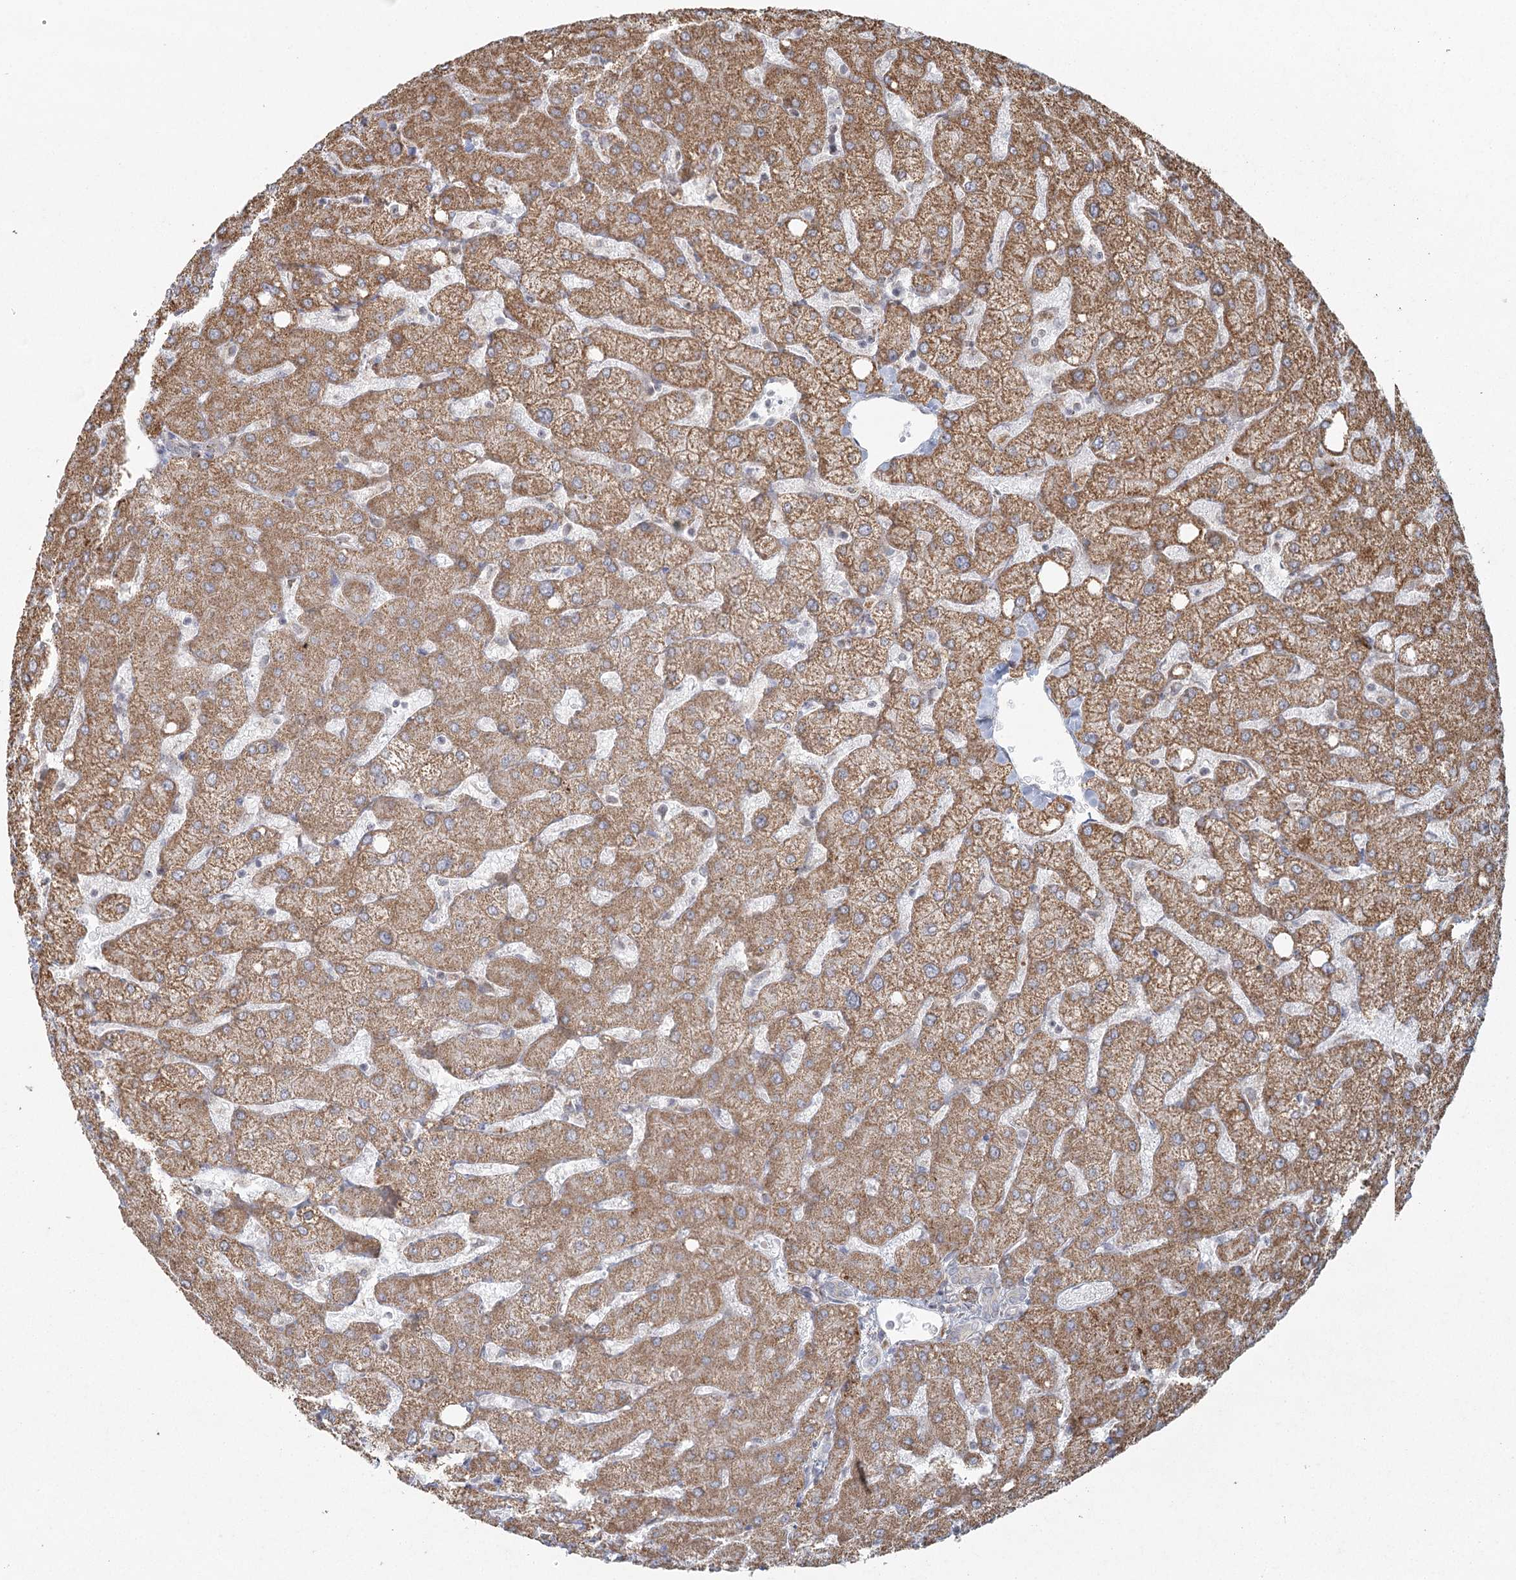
{"staining": {"intensity": "negative", "quantity": "none", "location": "none"}, "tissue": "liver", "cell_type": "Cholangiocytes", "image_type": "normal", "snomed": [{"axis": "morphology", "description": "Normal tissue, NOS"}, {"axis": "topography", "description": "Liver"}], "caption": "A high-resolution micrograph shows IHC staining of normal liver, which demonstrates no significant staining in cholangiocytes. The staining was performed using DAB to visualize the protein expression in brown, while the nuclei were stained in blue with hematoxylin (Magnification: 20x).", "gene": "LACTB", "patient": {"sex": "female", "age": 54}}